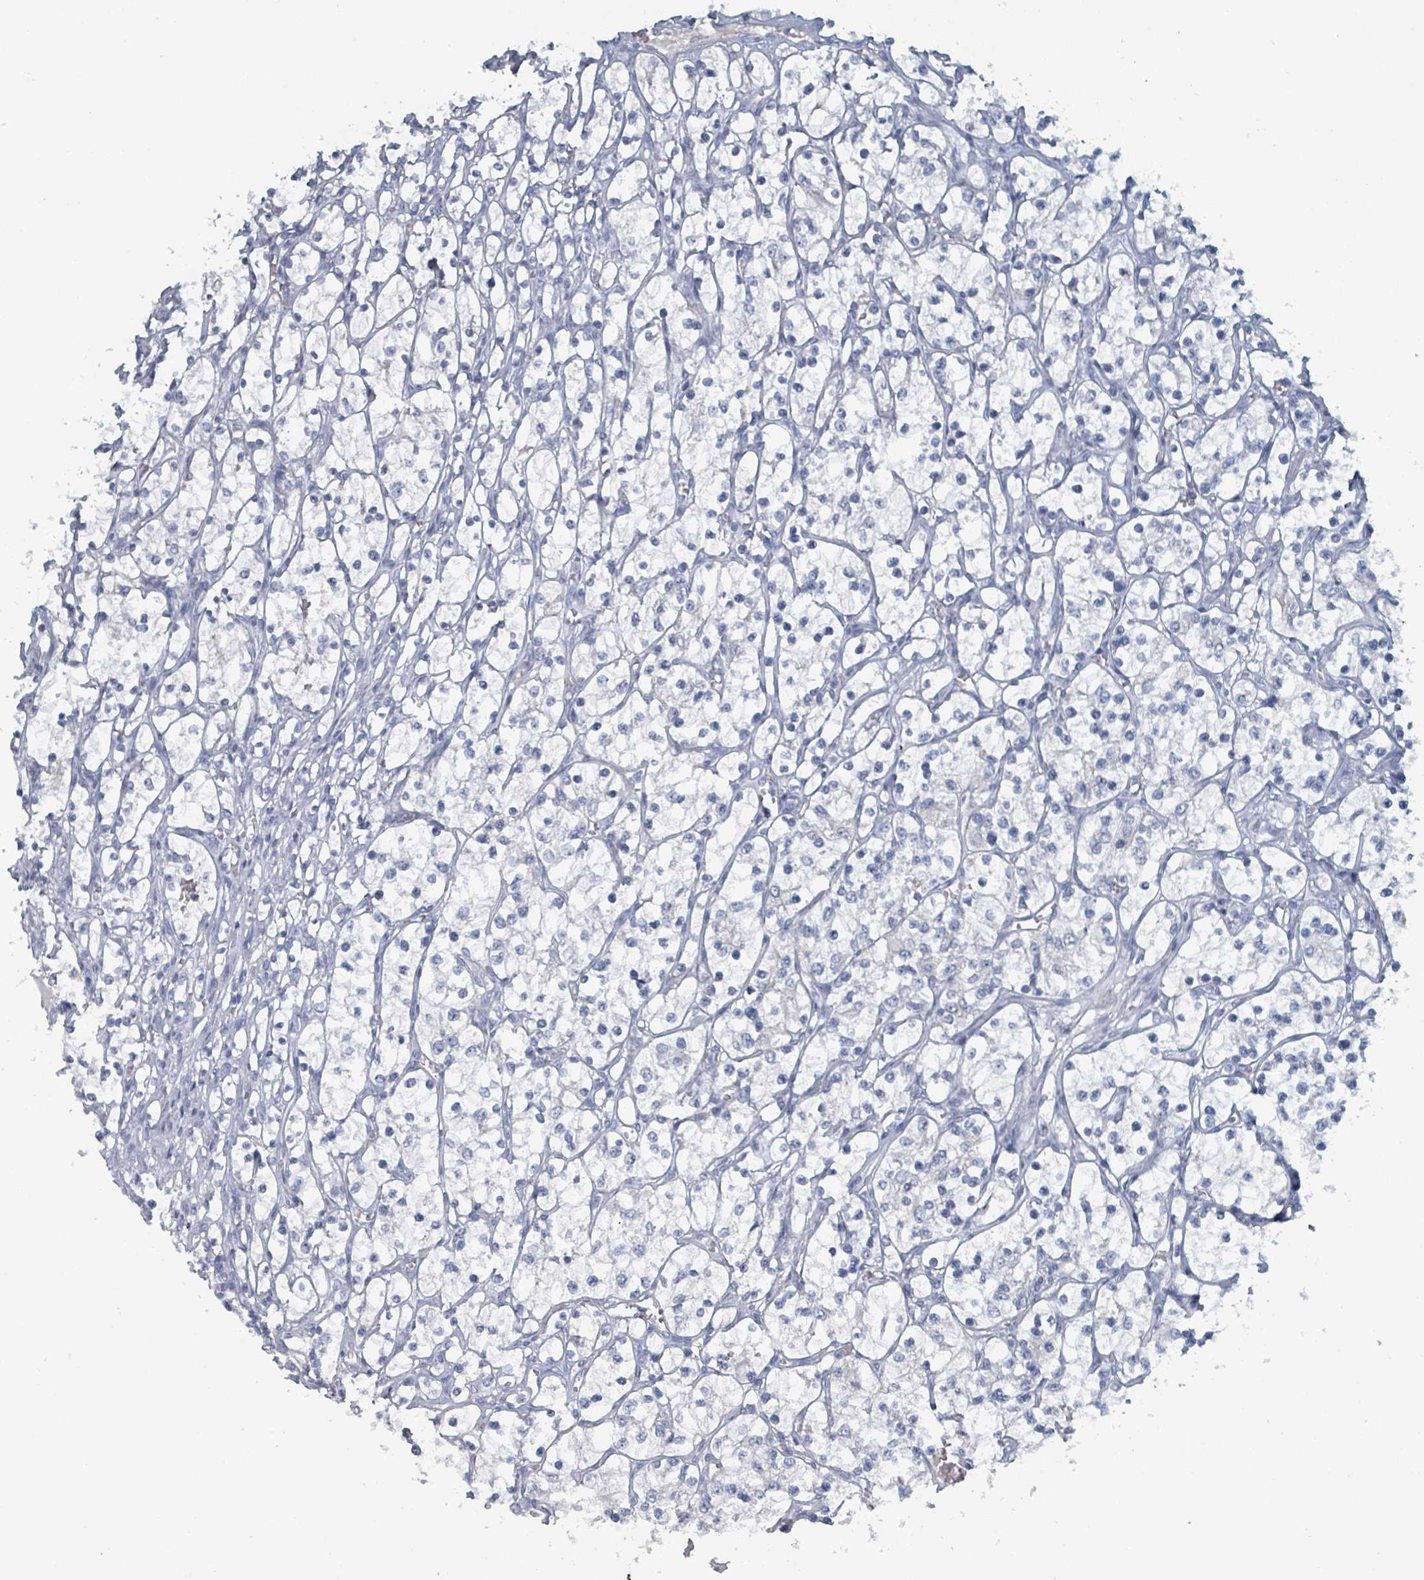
{"staining": {"intensity": "negative", "quantity": "none", "location": "none"}, "tissue": "renal cancer", "cell_type": "Tumor cells", "image_type": "cancer", "snomed": [{"axis": "morphology", "description": "Adenocarcinoma, NOS"}, {"axis": "topography", "description": "Kidney"}], "caption": "Human renal cancer stained for a protein using IHC demonstrates no staining in tumor cells.", "gene": "HEATR5A", "patient": {"sex": "female", "age": 69}}